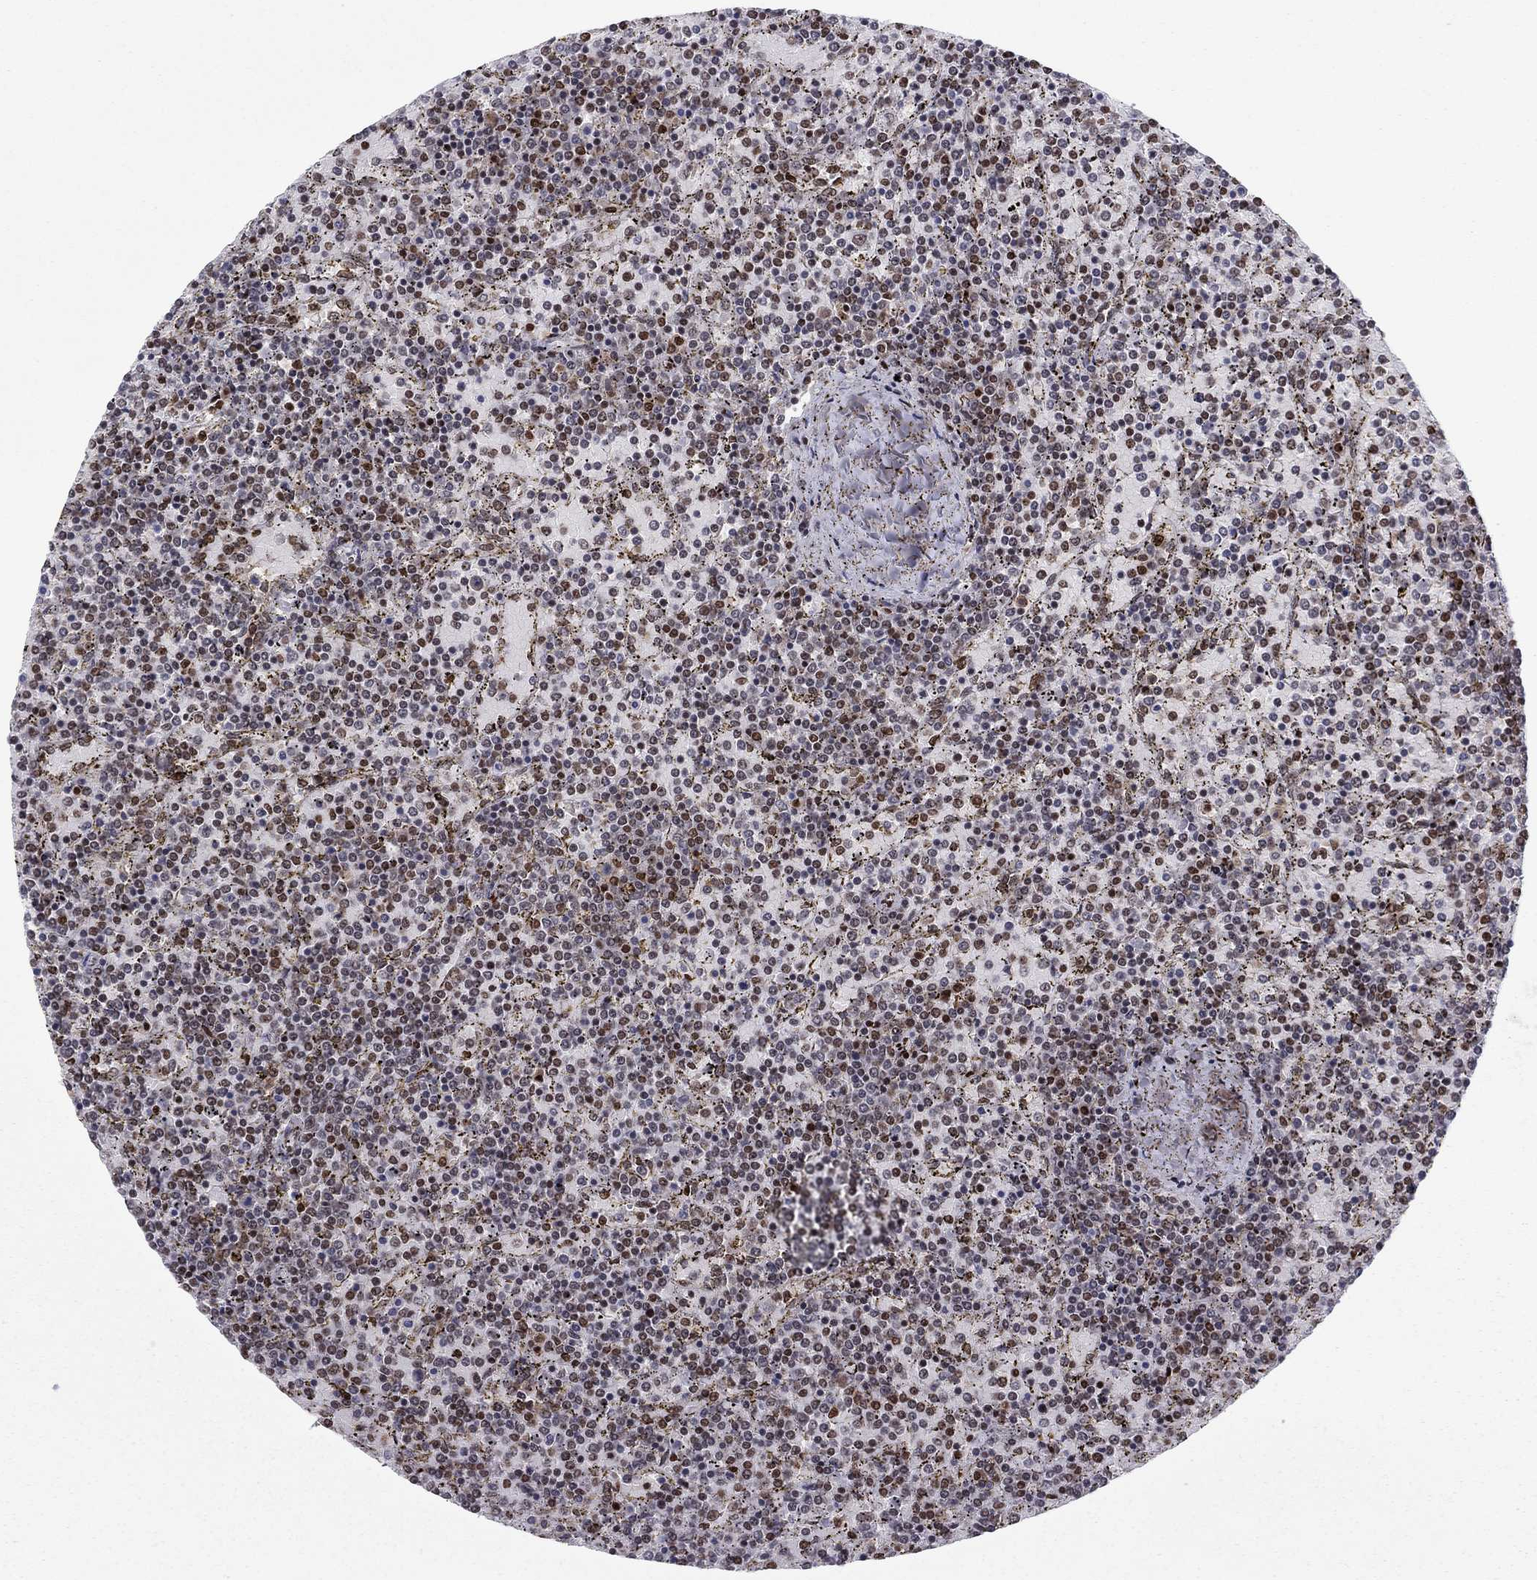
{"staining": {"intensity": "moderate", "quantity": "25%-75%", "location": "nuclear"}, "tissue": "lymphoma", "cell_type": "Tumor cells", "image_type": "cancer", "snomed": [{"axis": "morphology", "description": "Malignant lymphoma, non-Hodgkin's type, Low grade"}, {"axis": "topography", "description": "Spleen"}], "caption": "This is an image of IHC staining of malignant lymphoma, non-Hodgkin's type (low-grade), which shows moderate expression in the nuclear of tumor cells.", "gene": "USP54", "patient": {"sex": "female", "age": 77}}